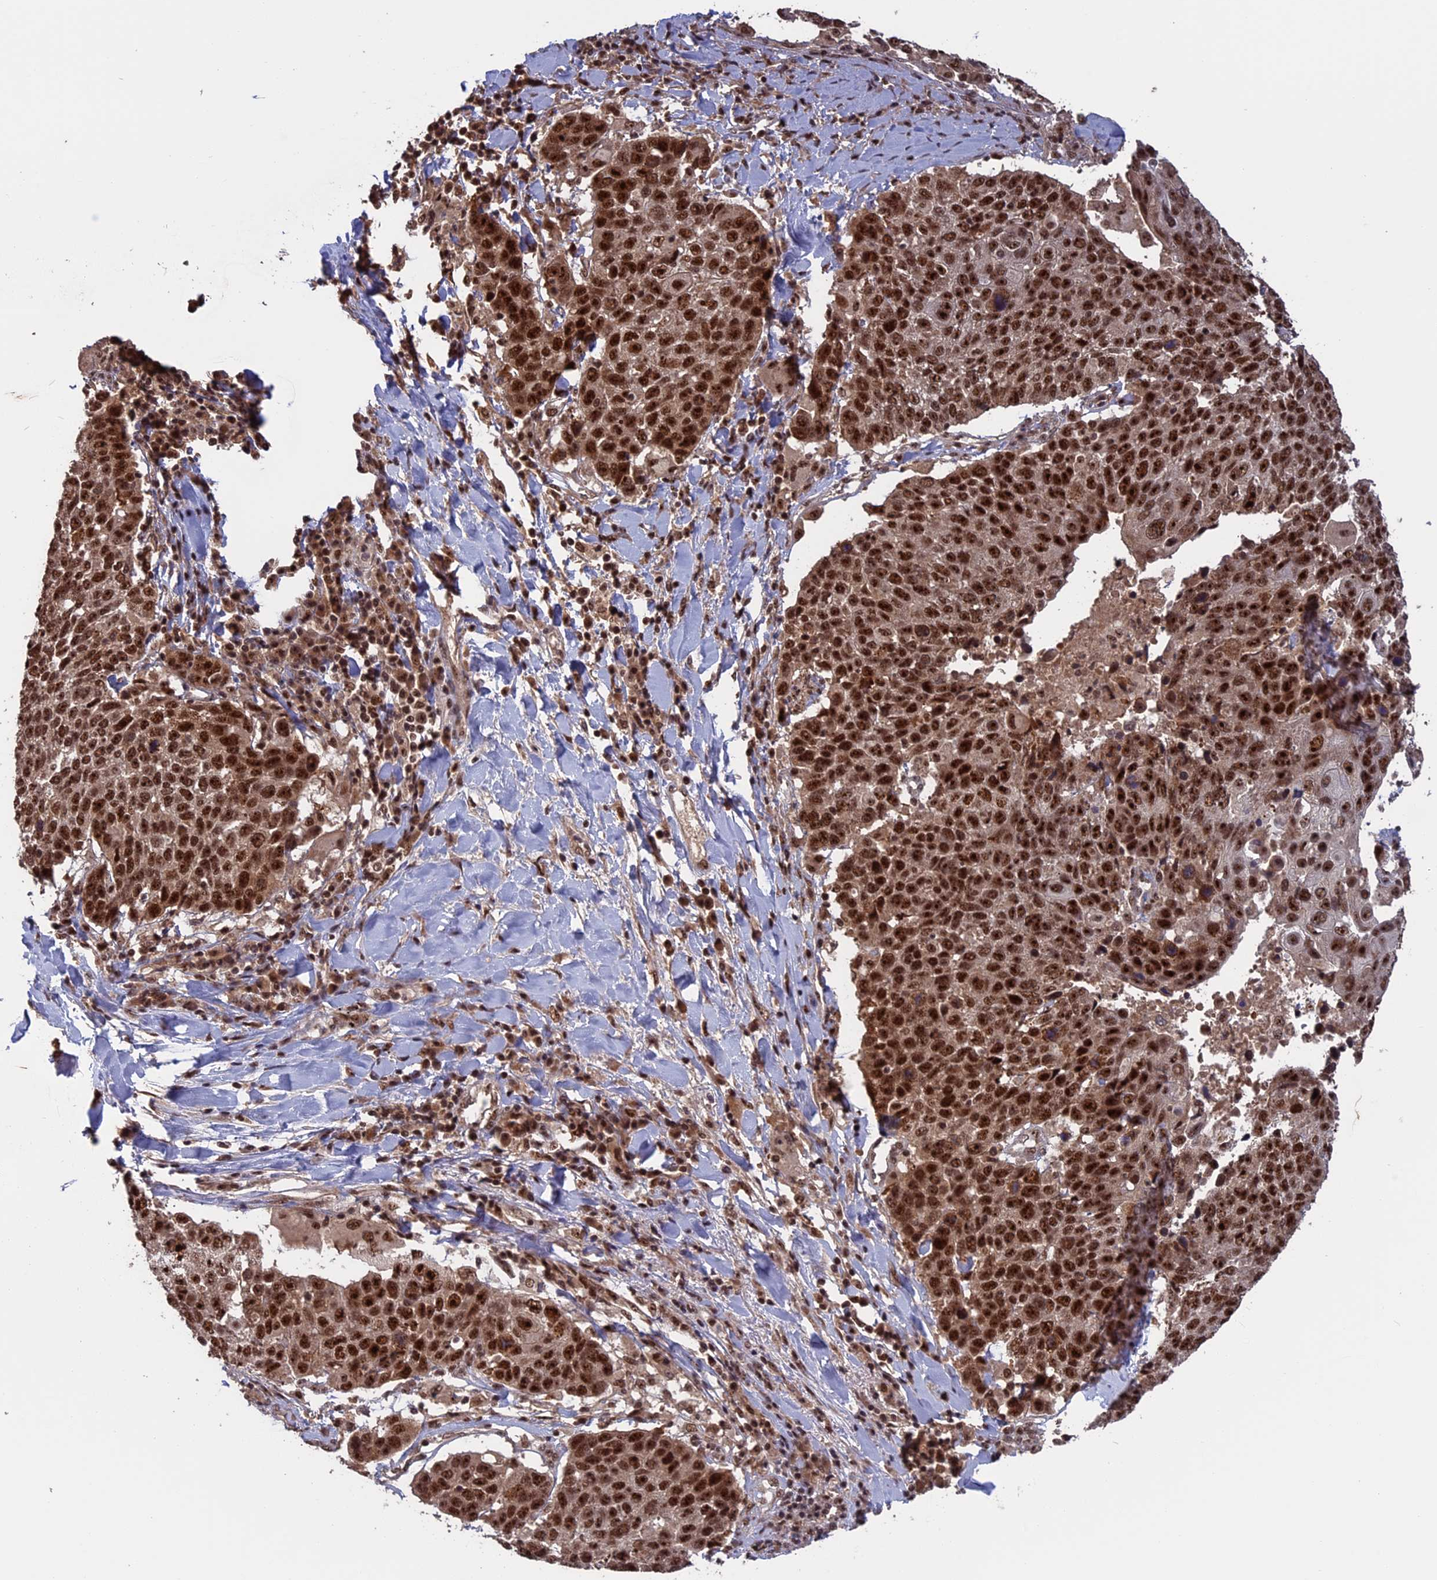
{"staining": {"intensity": "strong", "quantity": ">75%", "location": "nuclear"}, "tissue": "lung cancer", "cell_type": "Tumor cells", "image_type": "cancer", "snomed": [{"axis": "morphology", "description": "Squamous cell carcinoma, NOS"}, {"axis": "topography", "description": "Lung"}], "caption": "DAB immunohistochemical staining of human lung squamous cell carcinoma displays strong nuclear protein positivity in approximately >75% of tumor cells.", "gene": "CACTIN", "patient": {"sex": "male", "age": 66}}